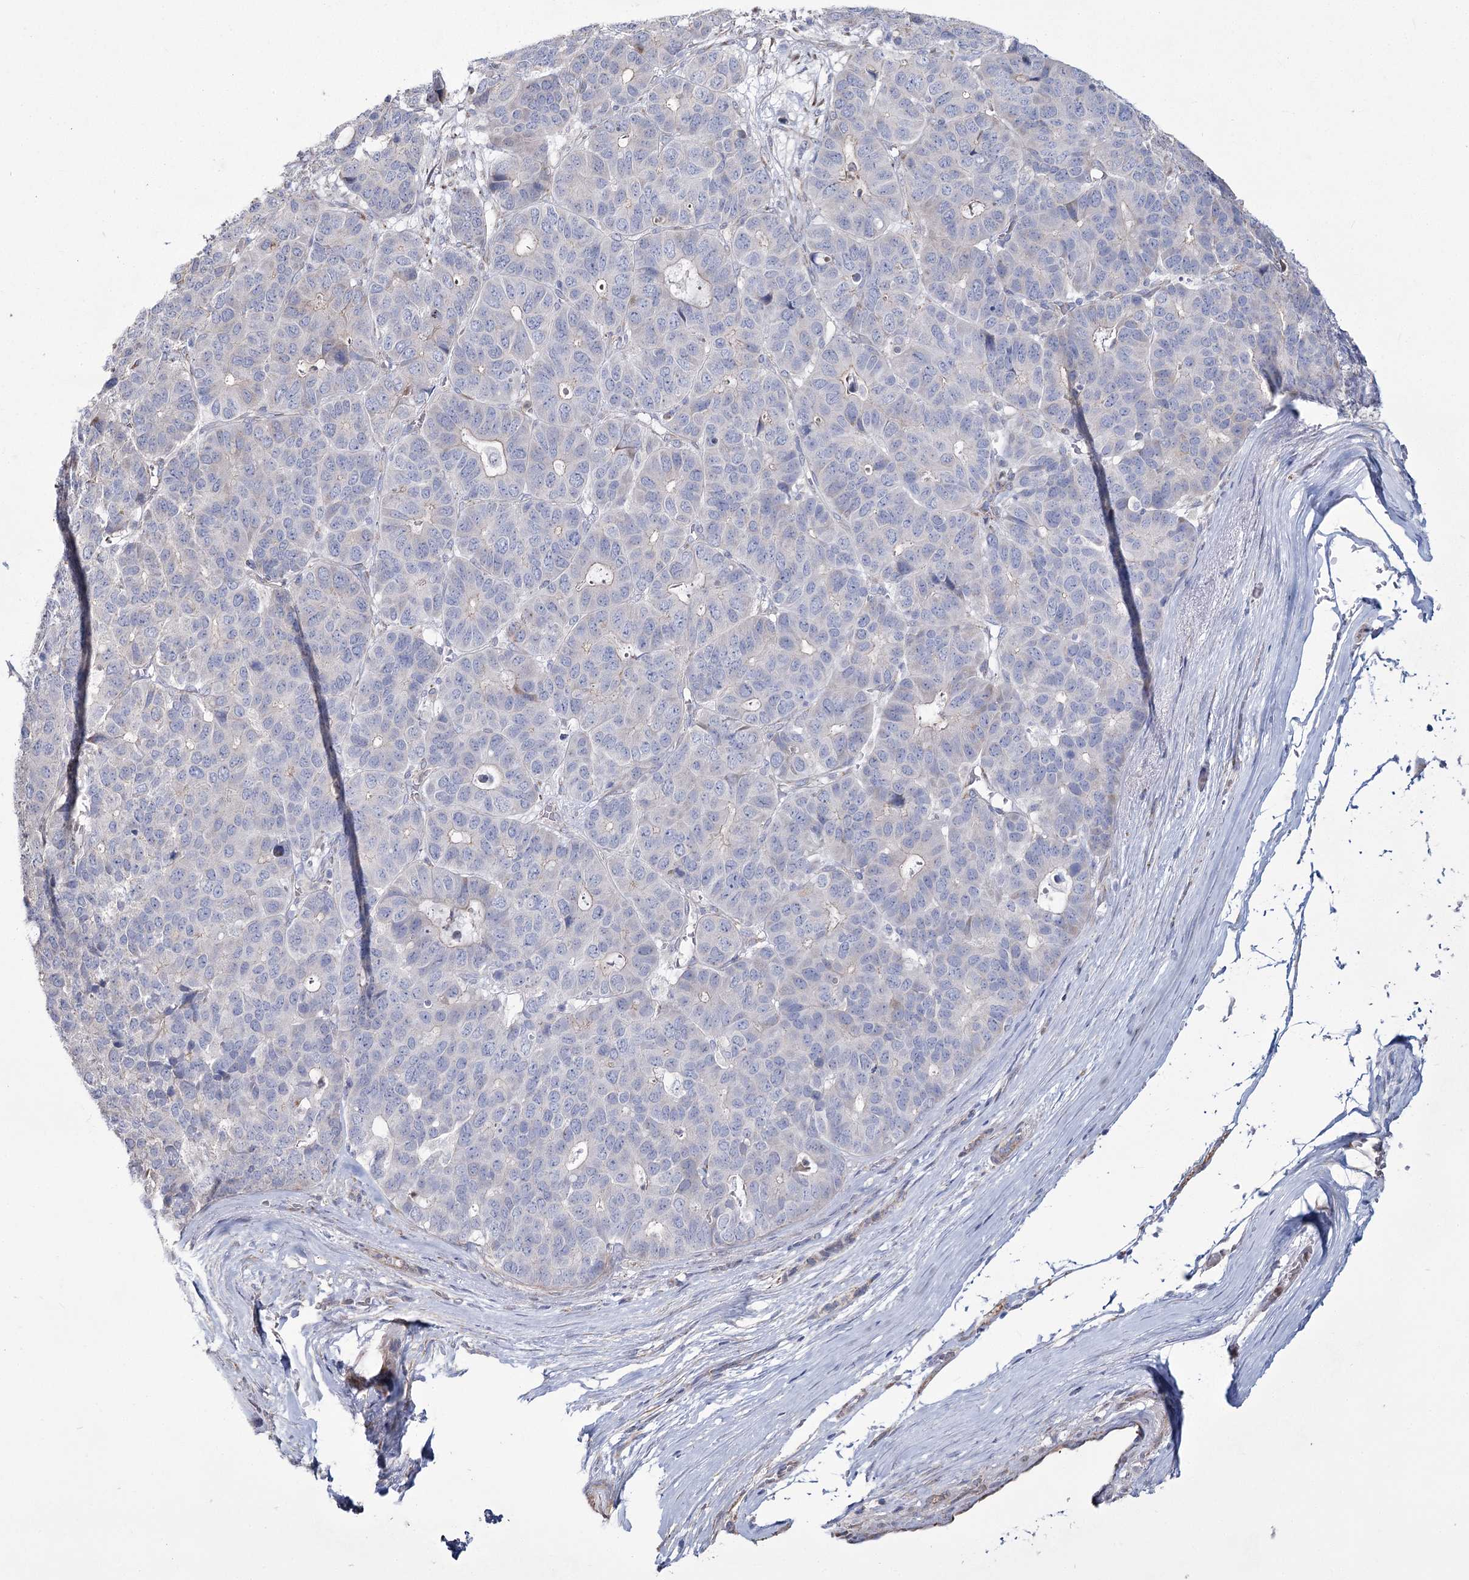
{"staining": {"intensity": "negative", "quantity": "none", "location": "none"}, "tissue": "pancreatic cancer", "cell_type": "Tumor cells", "image_type": "cancer", "snomed": [{"axis": "morphology", "description": "Adenocarcinoma, NOS"}, {"axis": "topography", "description": "Pancreas"}], "caption": "Human pancreatic adenocarcinoma stained for a protein using immunohistochemistry (IHC) reveals no staining in tumor cells.", "gene": "ME3", "patient": {"sex": "male", "age": 50}}